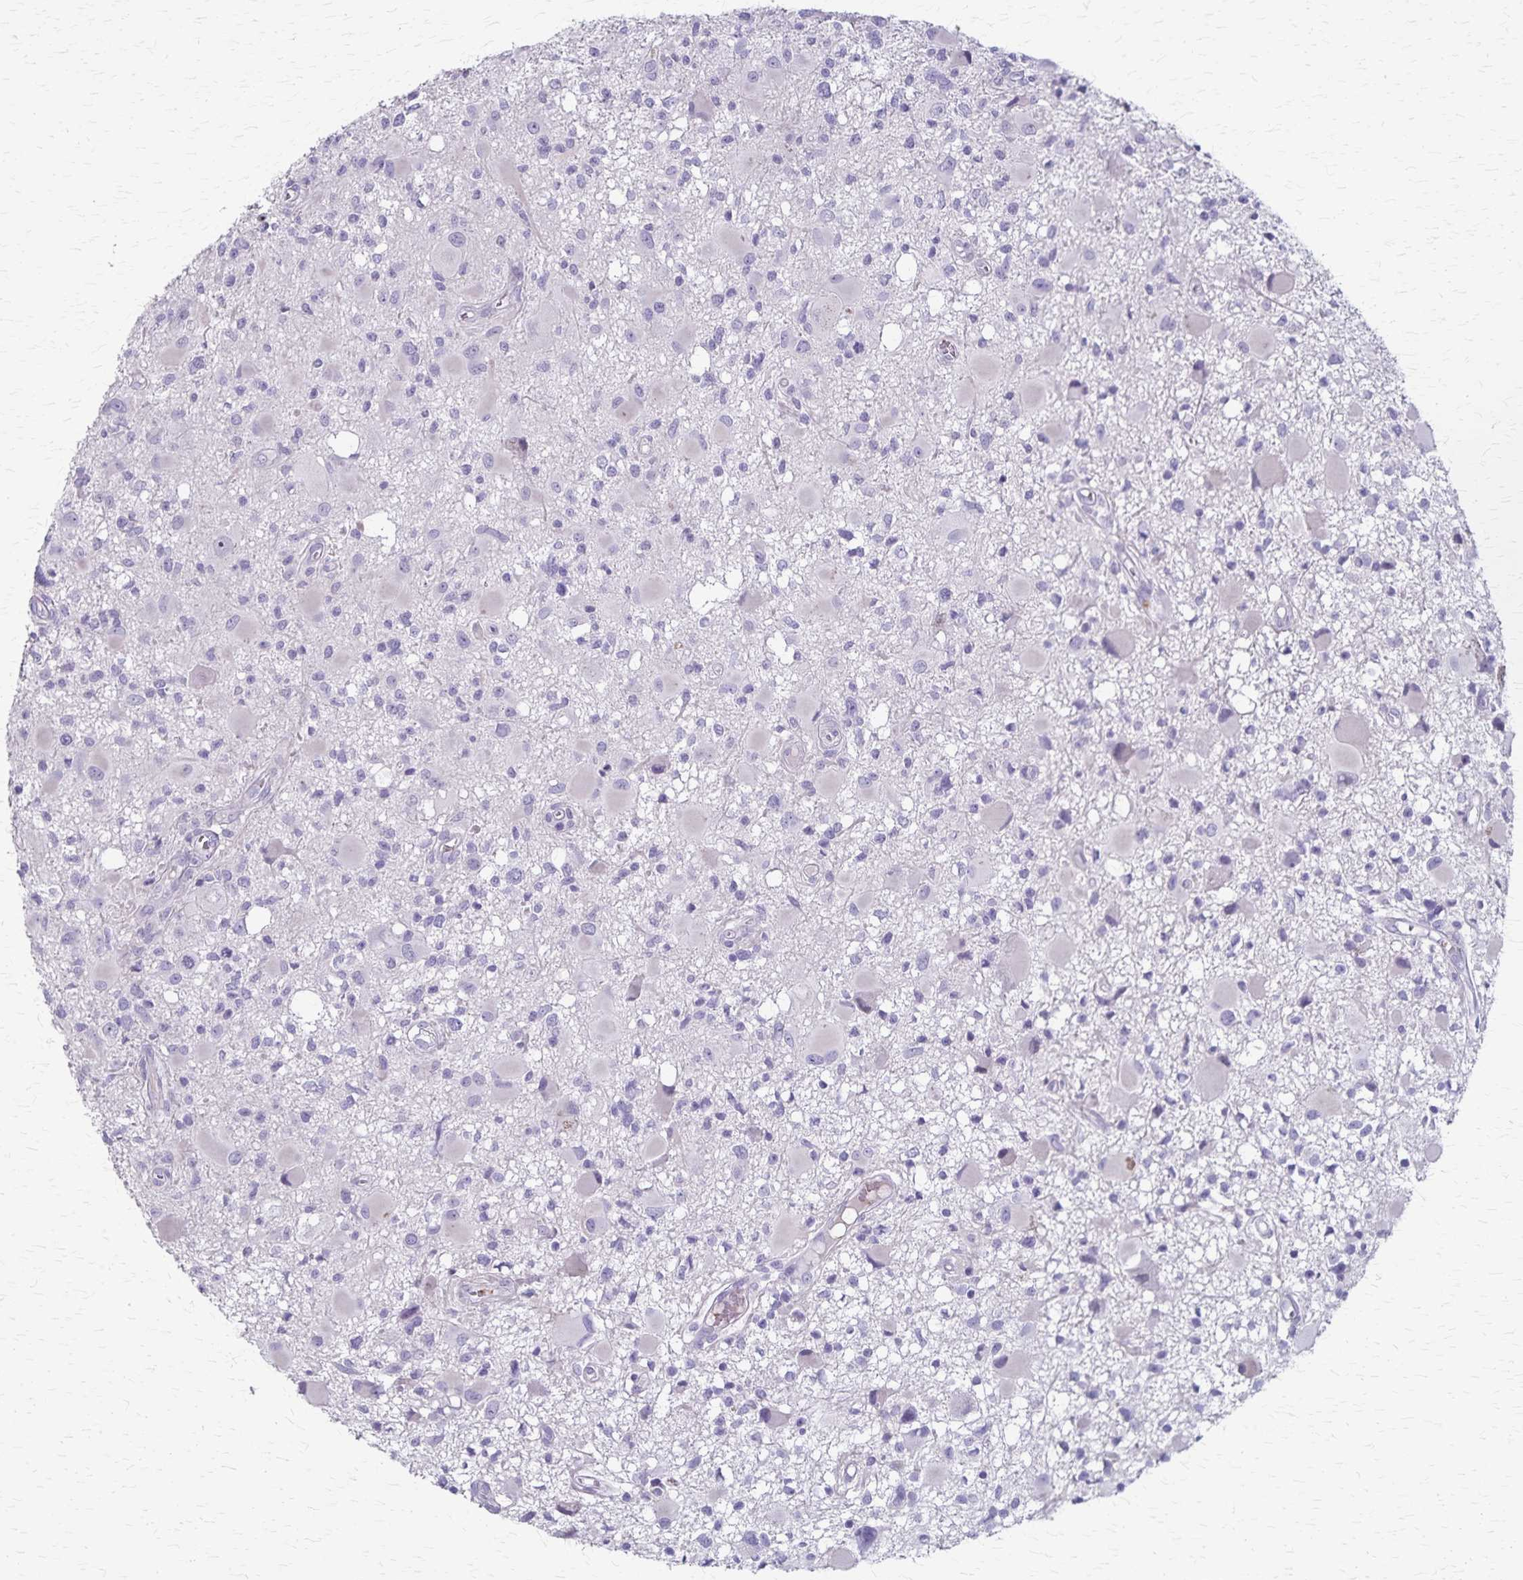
{"staining": {"intensity": "negative", "quantity": "none", "location": "none"}, "tissue": "glioma", "cell_type": "Tumor cells", "image_type": "cancer", "snomed": [{"axis": "morphology", "description": "Glioma, malignant, High grade"}, {"axis": "topography", "description": "Brain"}], "caption": "The immunohistochemistry micrograph has no significant positivity in tumor cells of malignant high-grade glioma tissue.", "gene": "RASL10B", "patient": {"sex": "male", "age": 54}}